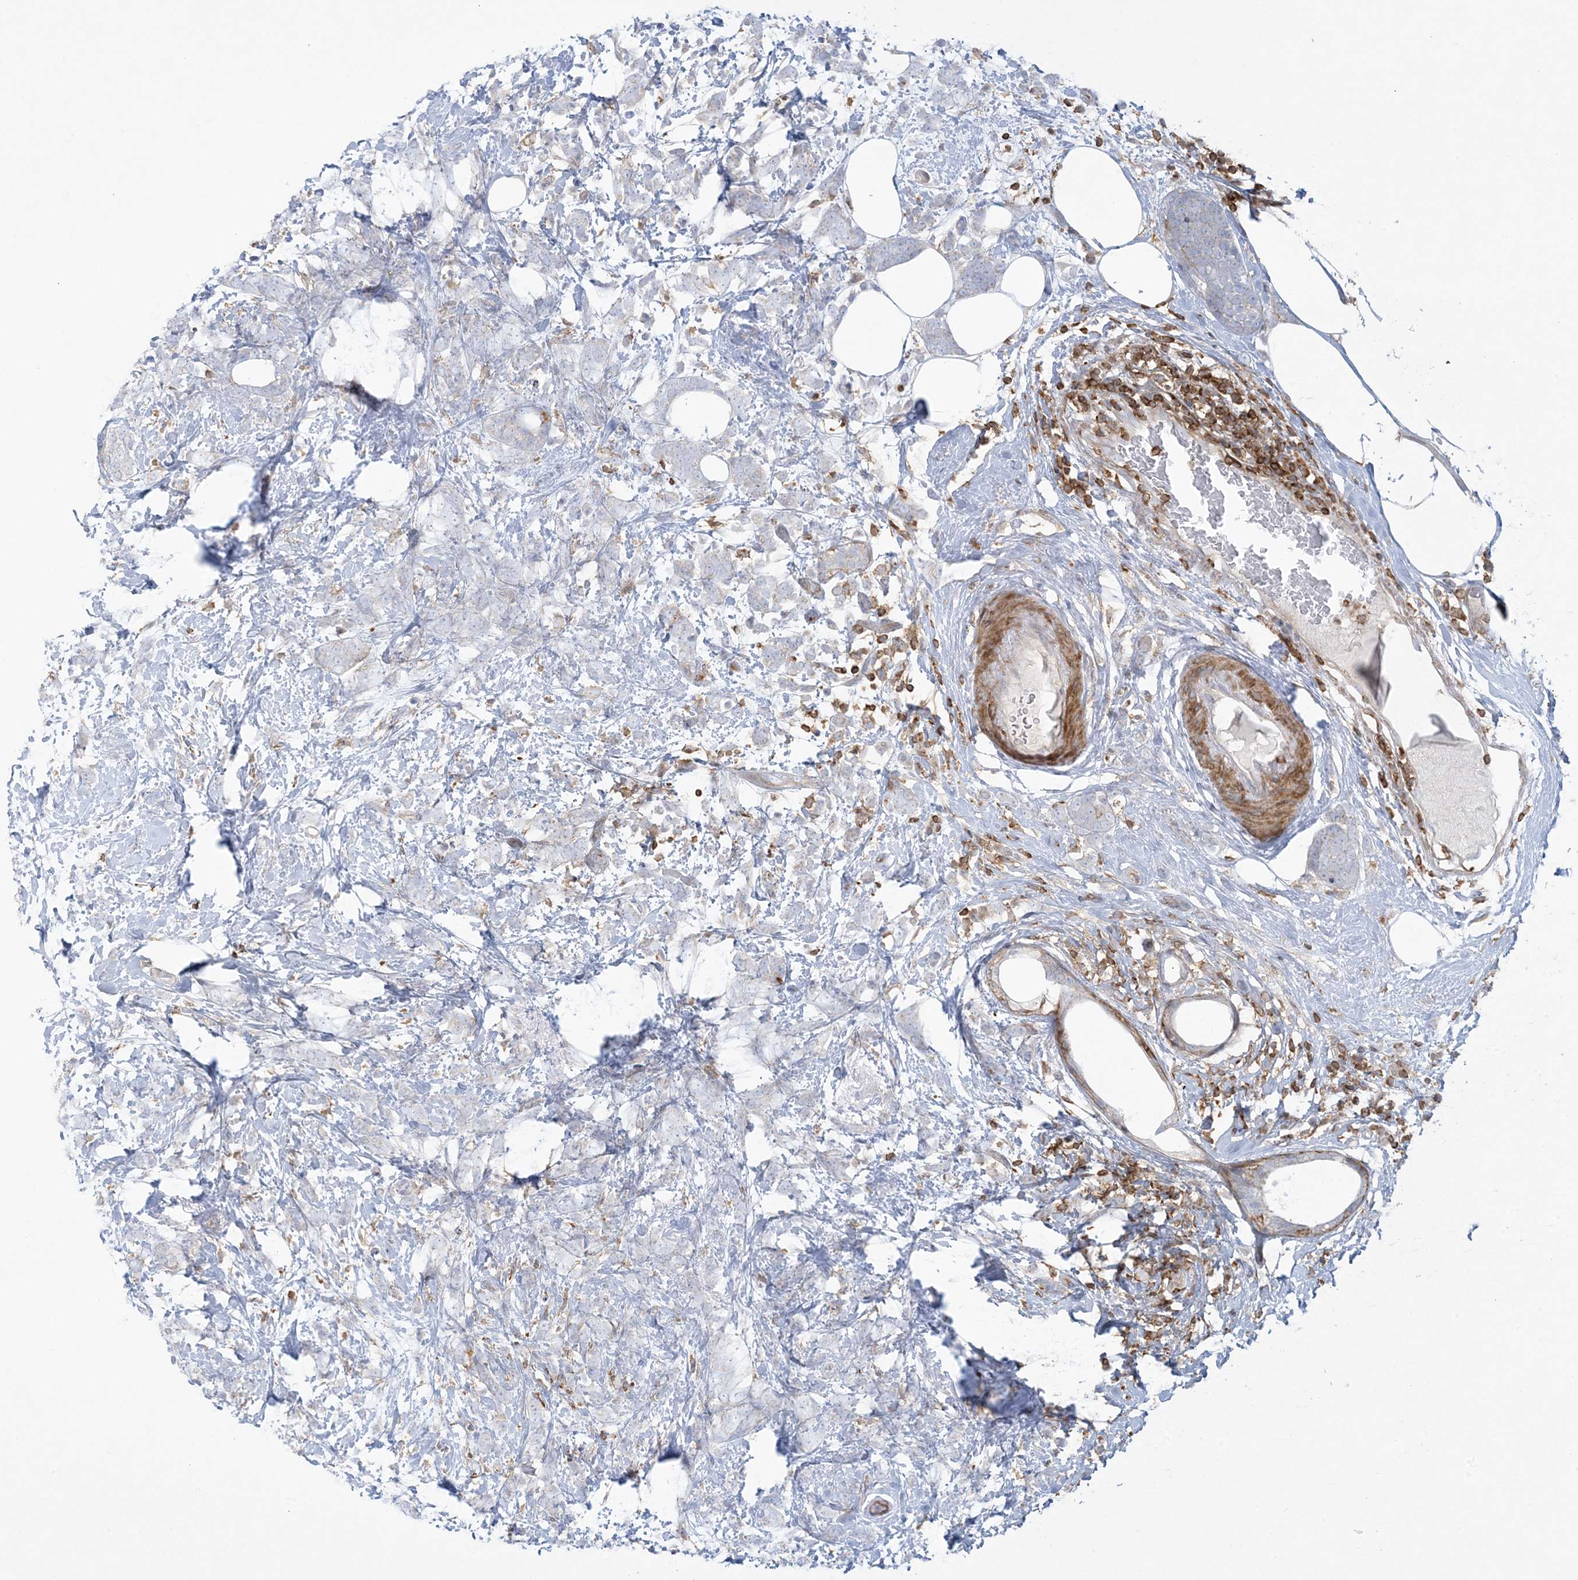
{"staining": {"intensity": "negative", "quantity": "none", "location": "none"}, "tissue": "breast cancer", "cell_type": "Tumor cells", "image_type": "cancer", "snomed": [{"axis": "morphology", "description": "Lobular carcinoma"}, {"axis": "topography", "description": "Breast"}], "caption": "An immunohistochemistry (IHC) micrograph of breast lobular carcinoma is shown. There is no staining in tumor cells of breast lobular carcinoma.", "gene": "ARHGAP30", "patient": {"sex": "female", "age": 58}}